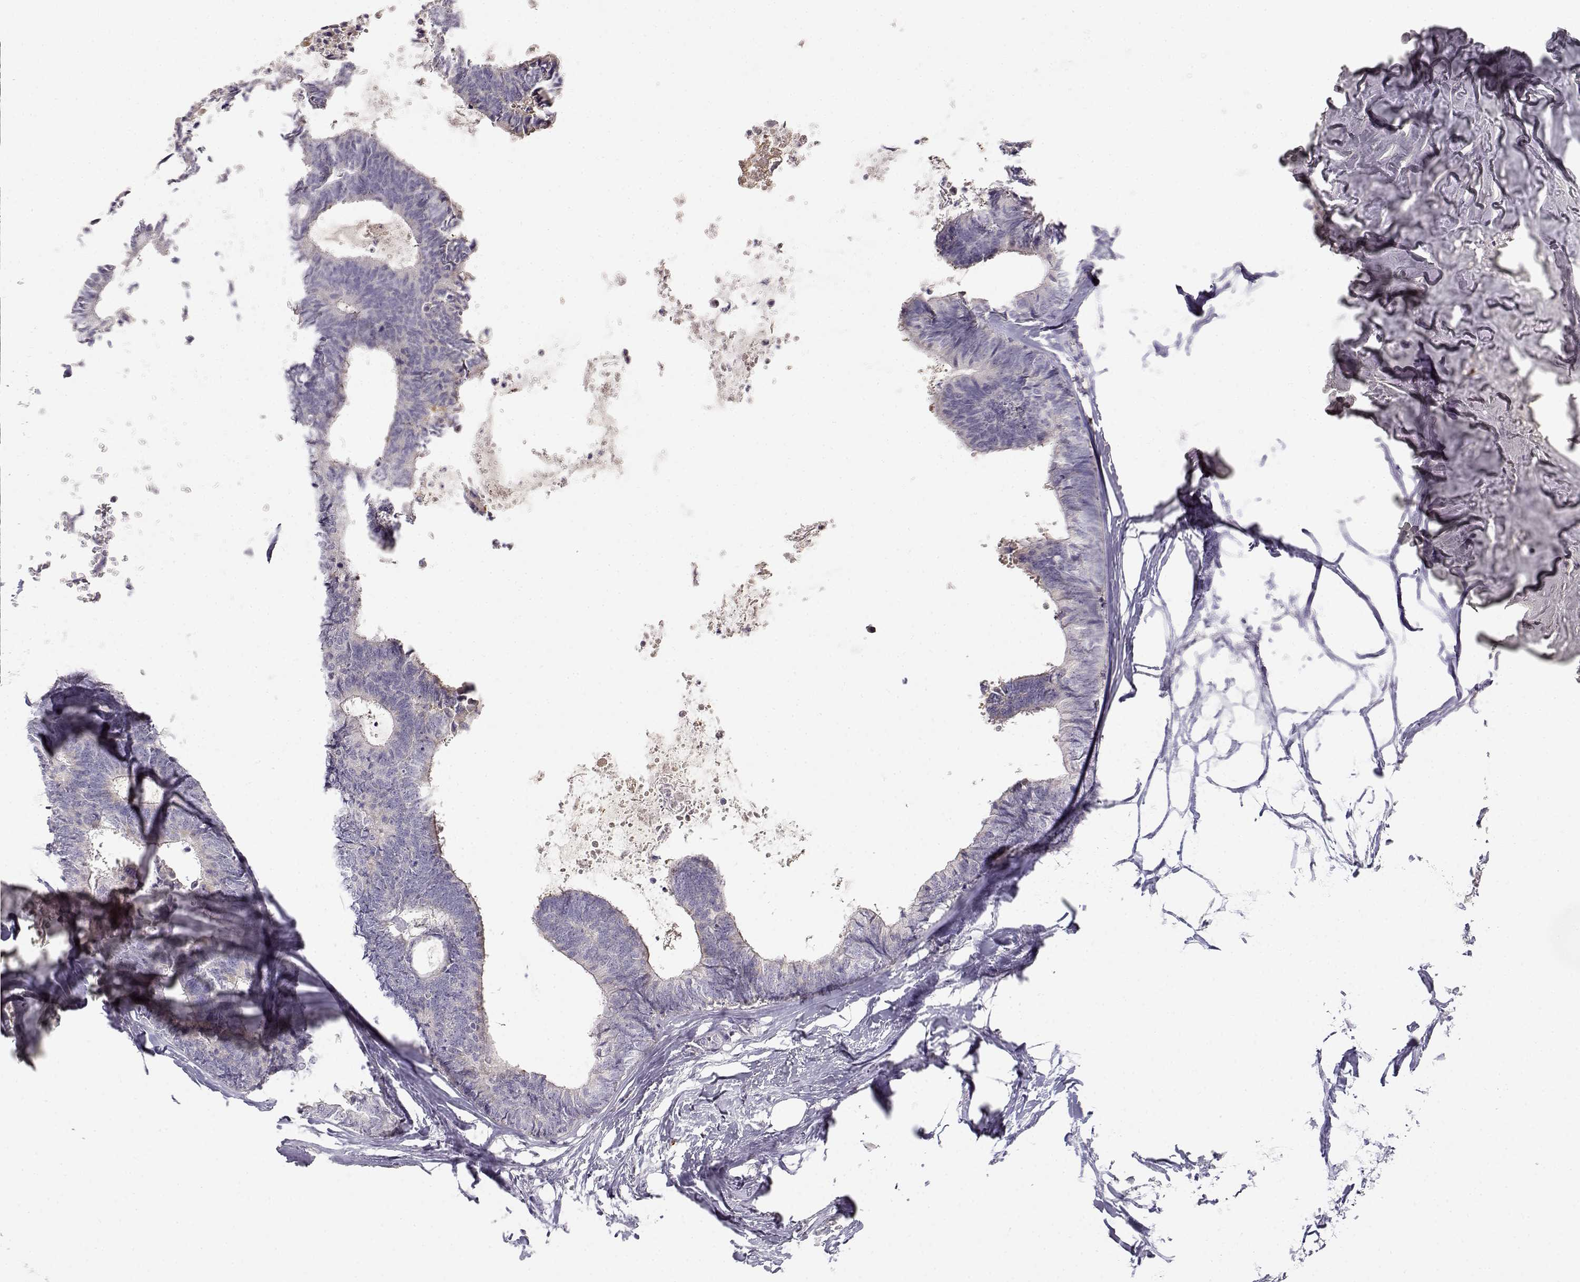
{"staining": {"intensity": "negative", "quantity": "none", "location": "none"}, "tissue": "colorectal cancer", "cell_type": "Tumor cells", "image_type": "cancer", "snomed": [{"axis": "morphology", "description": "Adenocarcinoma, NOS"}, {"axis": "topography", "description": "Colon"}, {"axis": "topography", "description": "Rectum"}], "caption": "This is a histopathology image of IHC staining of adenocarcinoma (colorectal), which shows no staining in tumor cells.", "gene": "EAF2", "patient": {"sex": "male", "age": 57}}